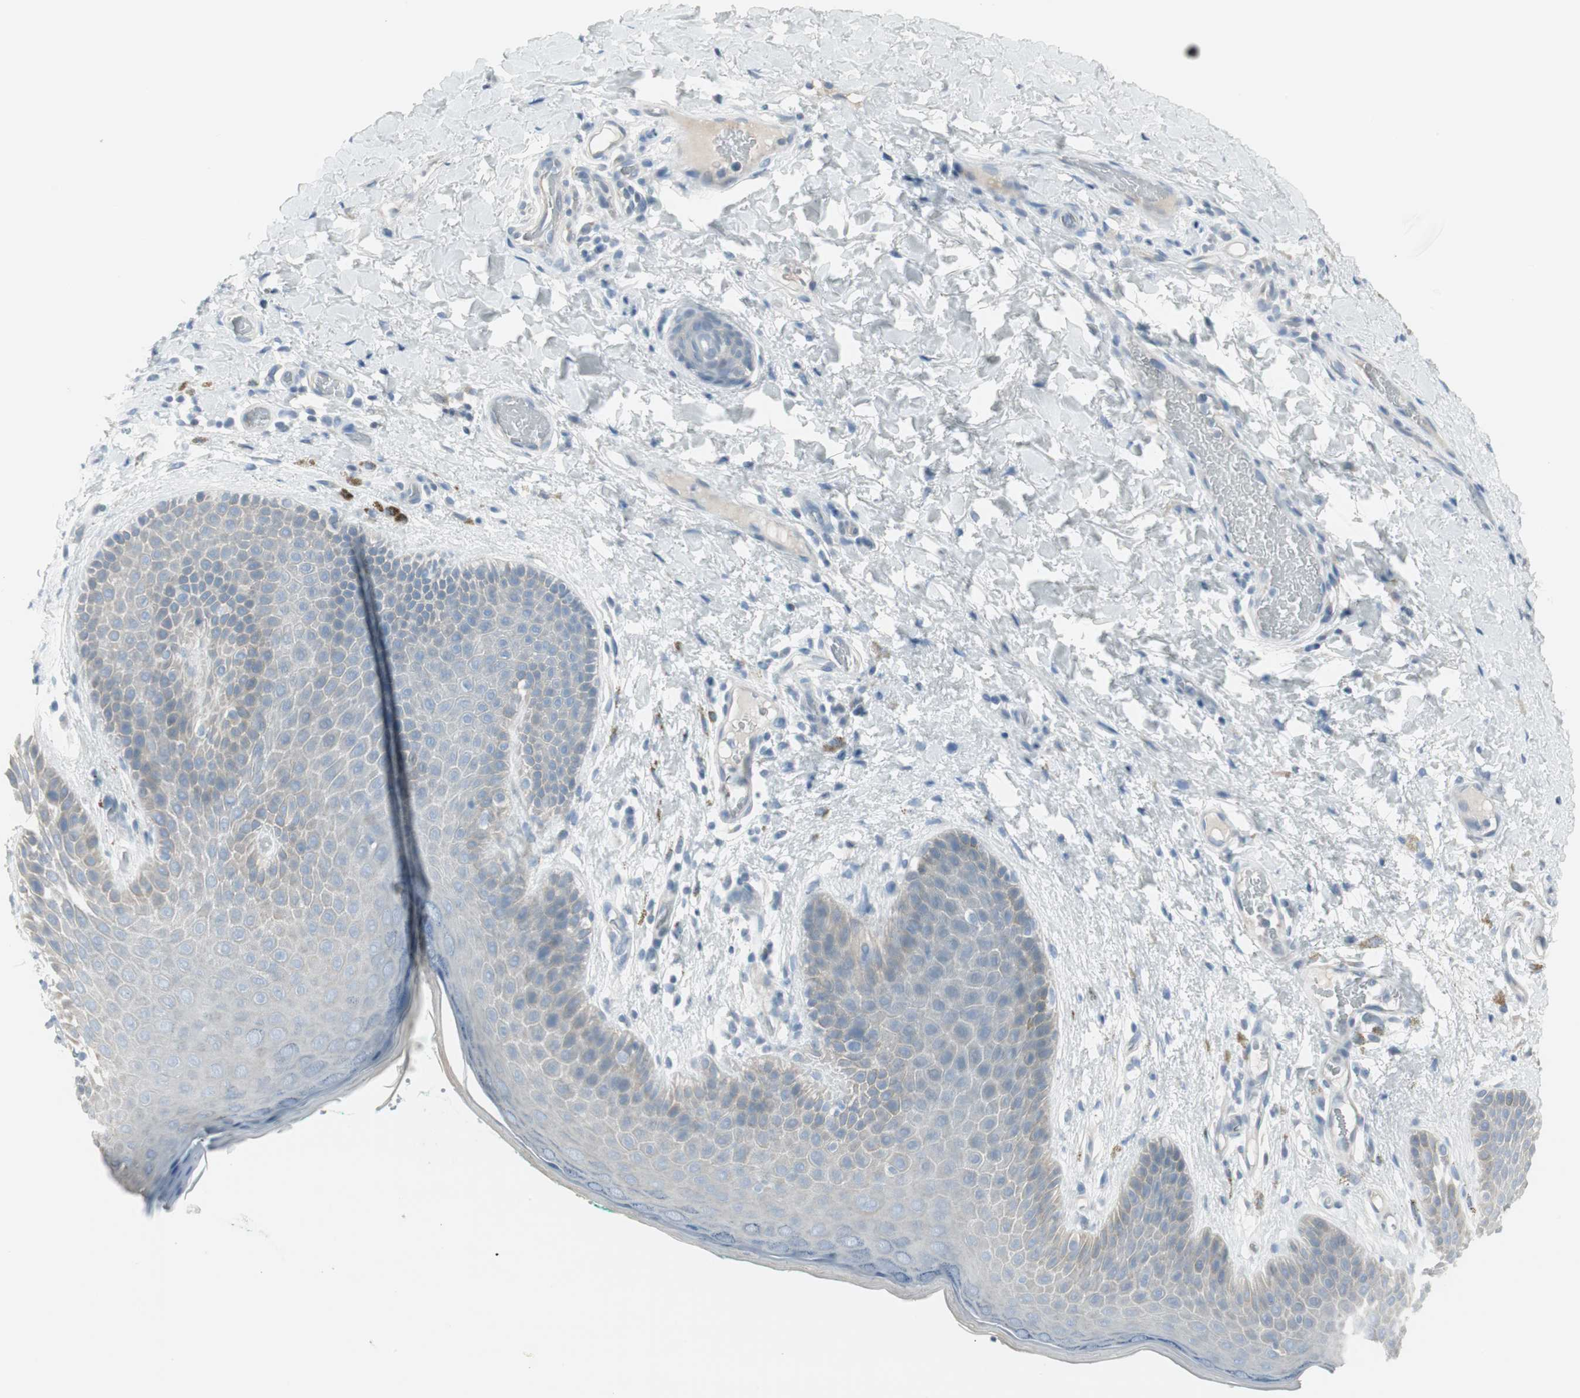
{"staining": {"intensity": "weak", "quantity": "<25%", "location": "cytoplasmic/membranous"}, "tissue": "skin", "cell_type": "Epidermal cells", "image_type": "normal", "snomed": [{"axis": "morphology", "description": "Normal tissue, NOS"}, {"axis": "topography", "description": "Anal"}], "caption": "IHC image of unremarkable skin: skin stained with DAB displays no significant protein positivity in epidermal cells.", "gene": "AGR2", "patient": {"sex": "male", "age": 74}}